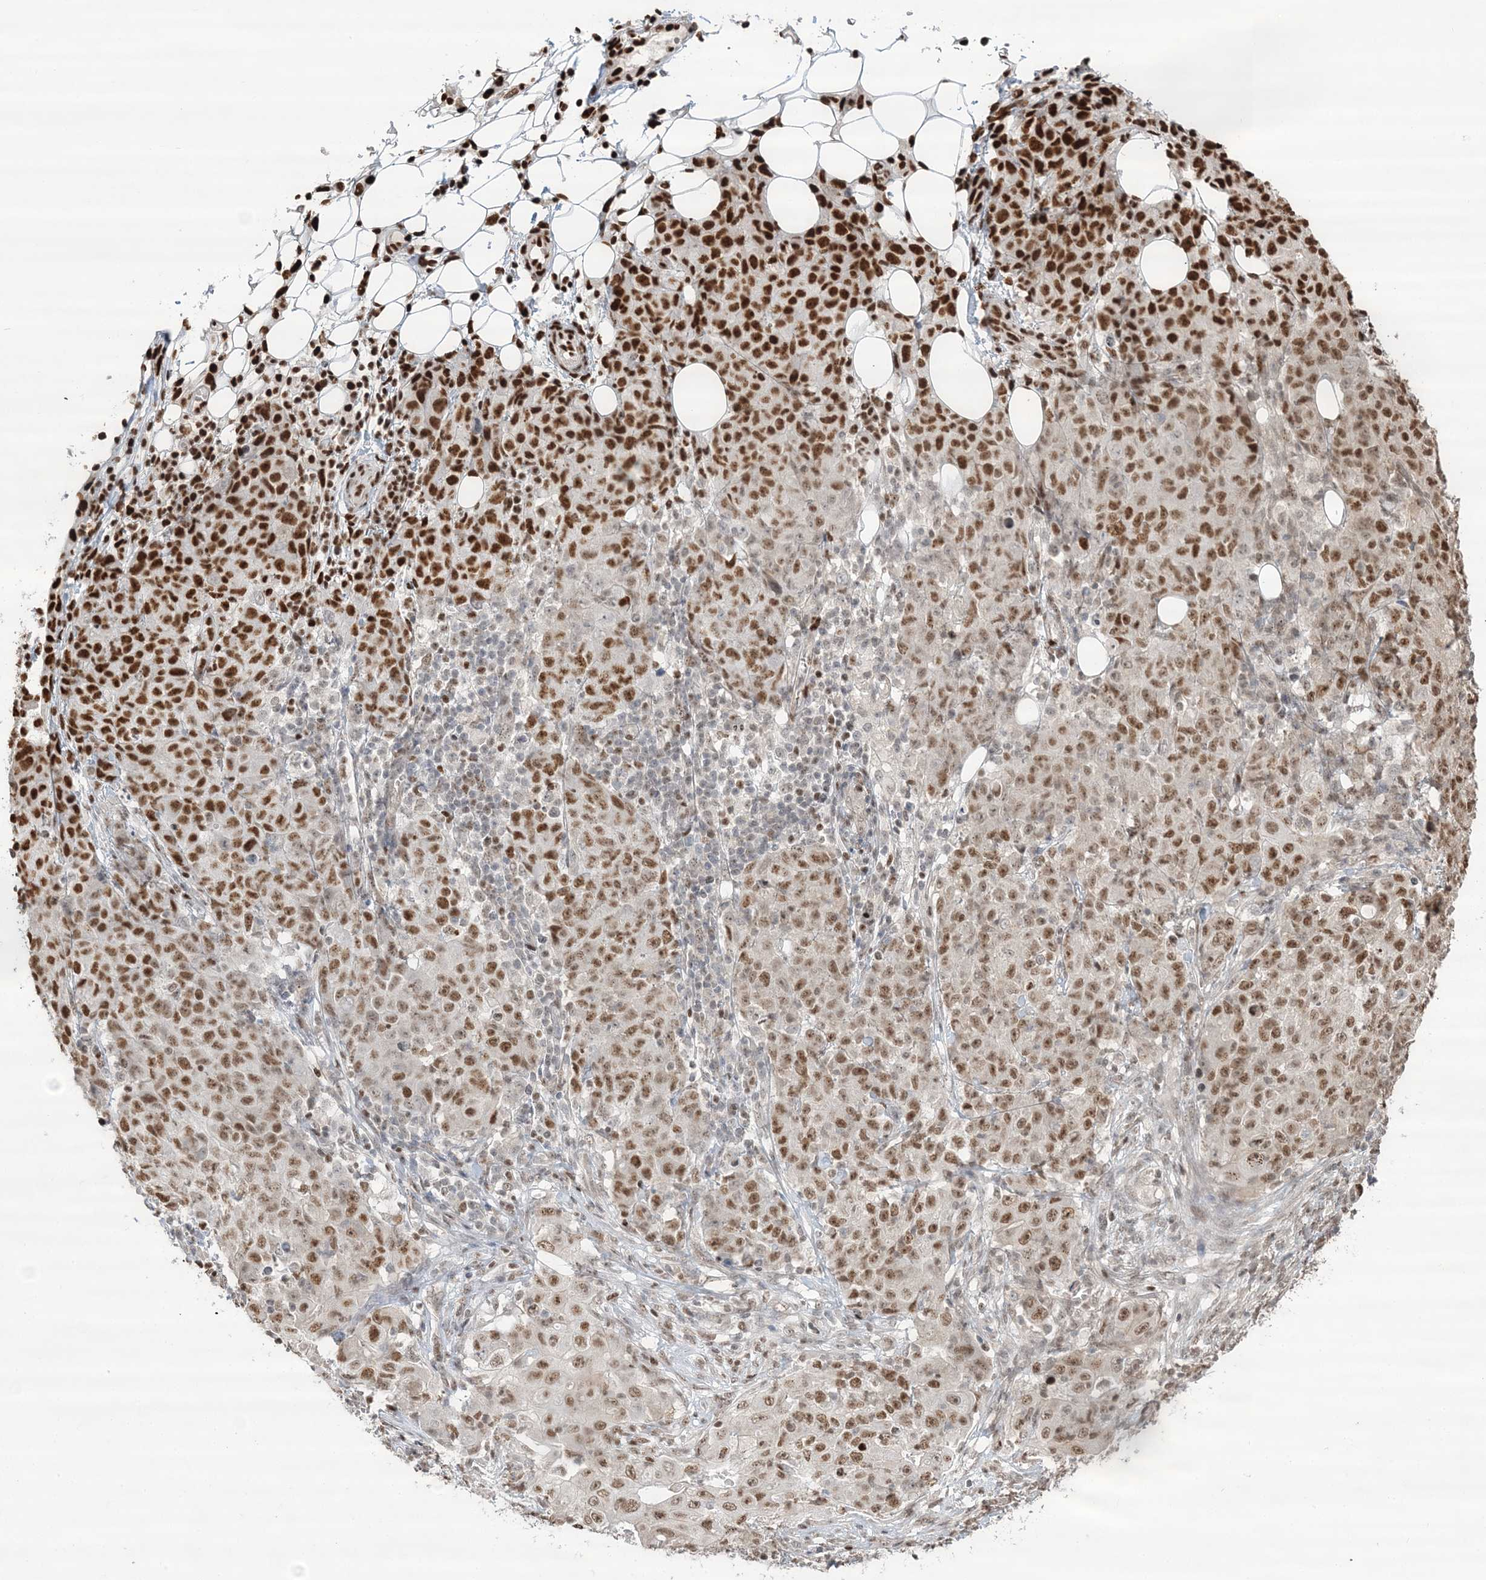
{"staining": {"intensity": "strong", "quantity": ">75%", "location": "nuclear"}, "tissue": "ovarian cancer", "cell_type": "Tumor cells", "image_type": "cancer", "snomed": [{"axis": "morphology", "description": "Carcinoma, endometroid"}, {"axis": "topography", "description": "Ovary"}], "caption": "High-power microscopy captured an IHC image of ovarian cancer, revealing strong nuclear expression in about >75% of tumor cells.", "gene": "SUMO2", "patient": {"sex": "female", "age": 42}}